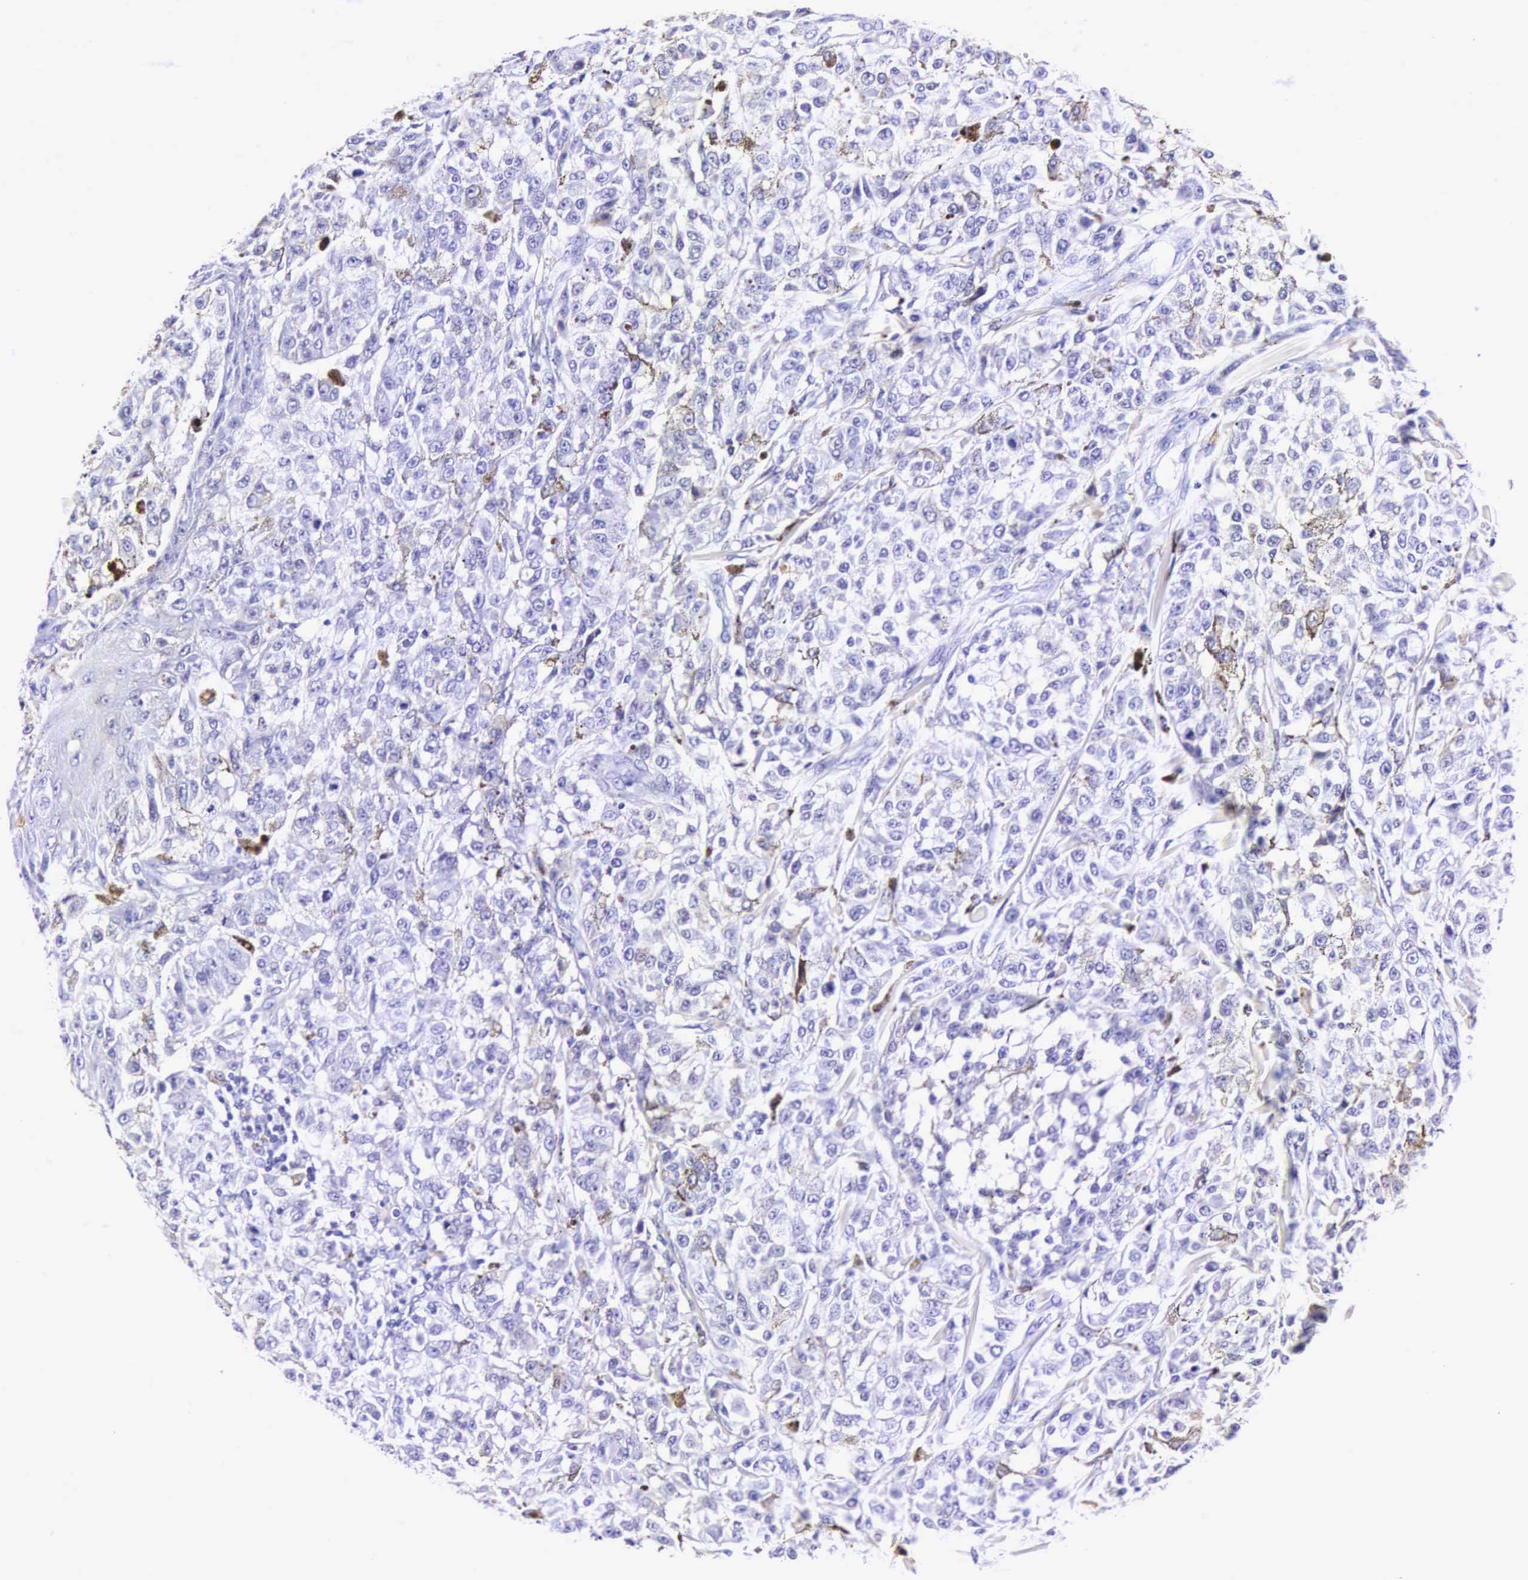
{"staining": {"intensity": "moderate", "quantity": "<25%", "location": "cytoplasmic/membranous"}, "tissue": "melanoma", "cell_type": "Tumor cells", "image_type": "cancer", "snomed": [{"axis": "morphology", "description": "Malignant melanoma, NOS"}, {"axis": "topography", "description": "Skin"}], "caption": "Immunohistochemistry (IHC) histopathology image of malignant melanoma stained for a protein (brown), which shows low levels of moderate cytoplasmic/membranous staining in about <25% of tumor cells.", "gene": "CD1A", "patient": {"sex": "female", "age": 64}}